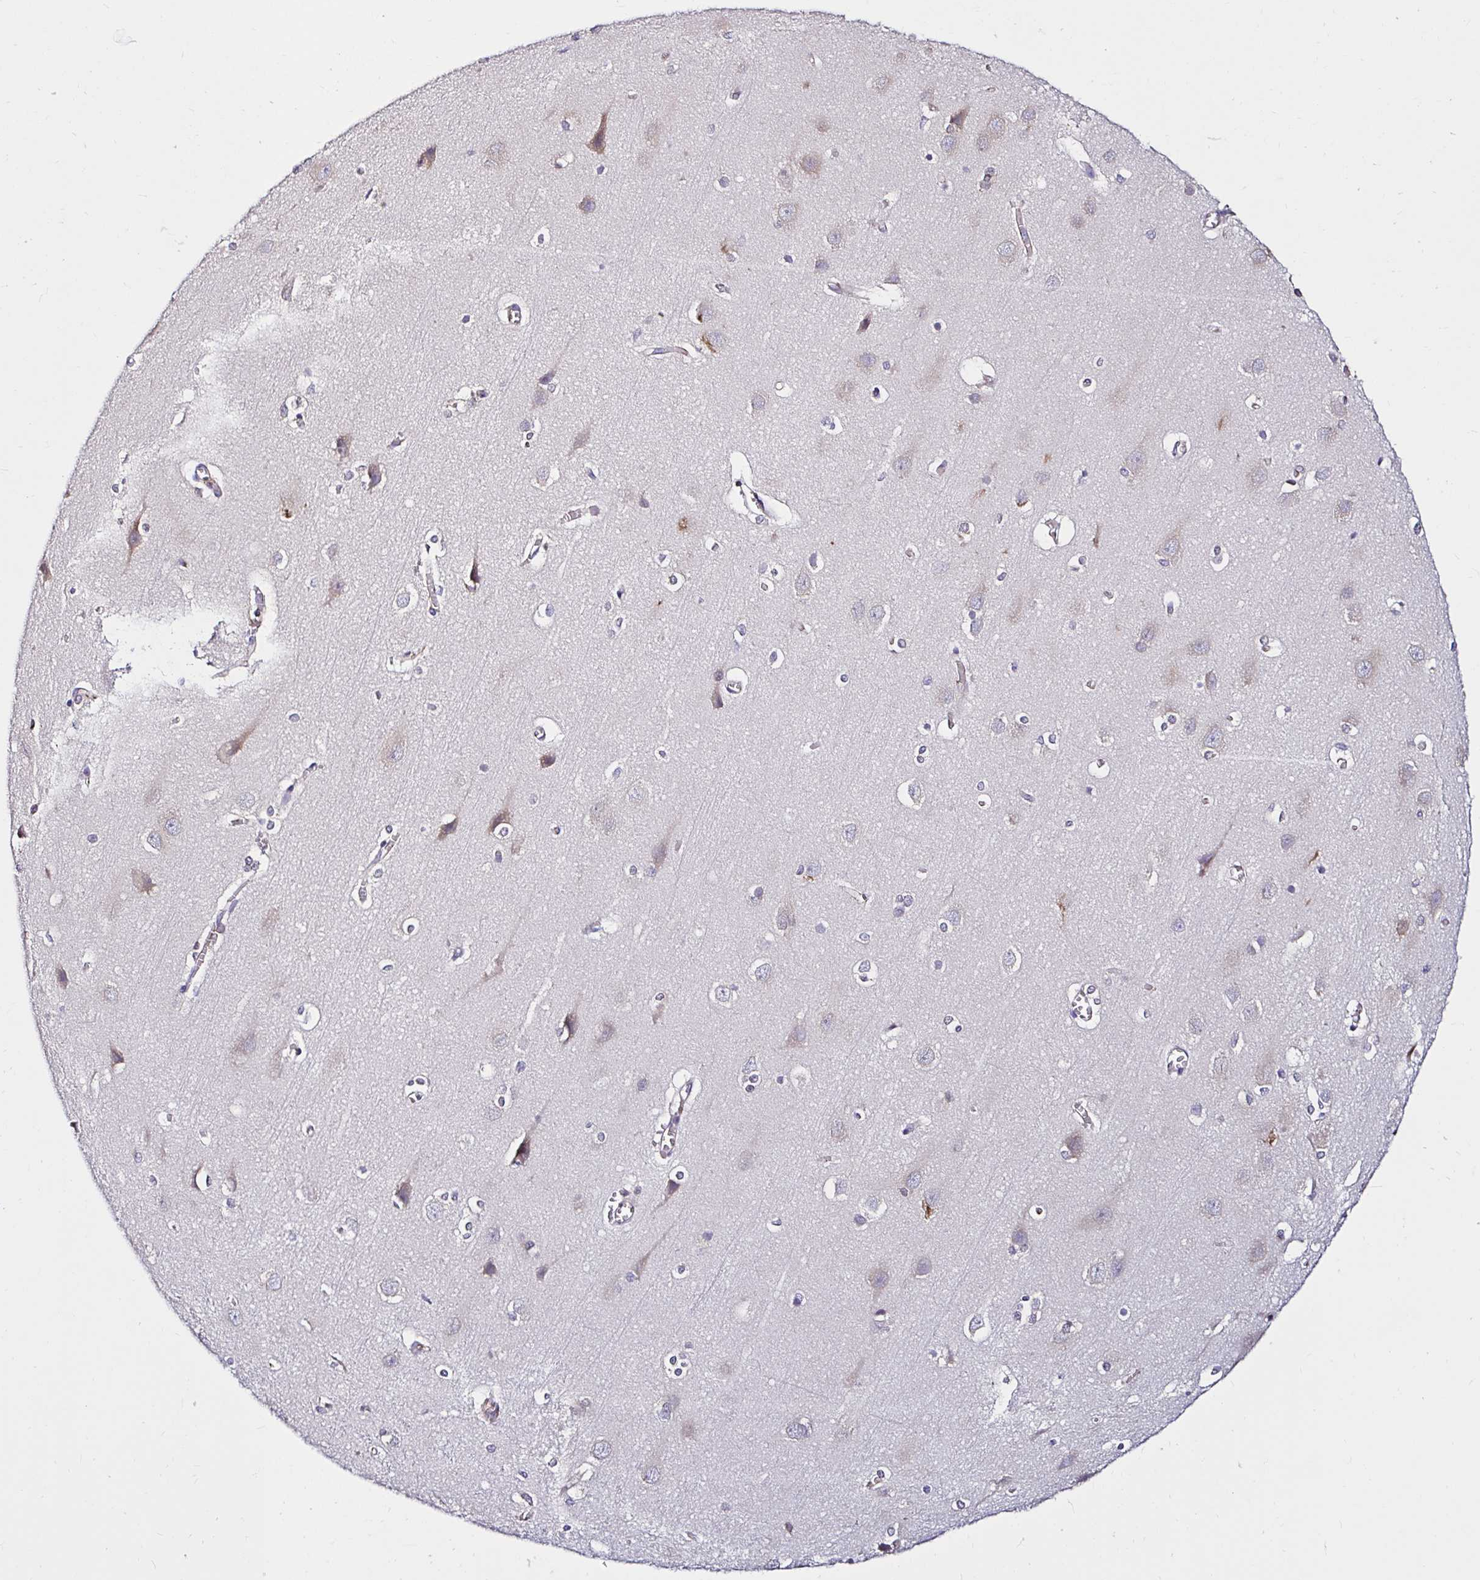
{"staining": {"intensity": "negative", "quantity": "none", "location": "none"}, "tissue": "cerebral cortex", "cell_type": "Endothelial cells", "image_type": "normal", "snomed": [{"axis": "morphology", "description": "Normal tissue, NOS"}, {"axis": "topography", "description": "Cerebral cortex"}], "caption": "Immunohistochemistry (IHC) micrograph of normal human cerebral cortex stained for a protein (brown), which reveals no staining in endothelial cells. (IHC, brightfield microscopy, high magnification).", "gene": "VSIG2", "patient": {"sex": "male", "age": 37}}